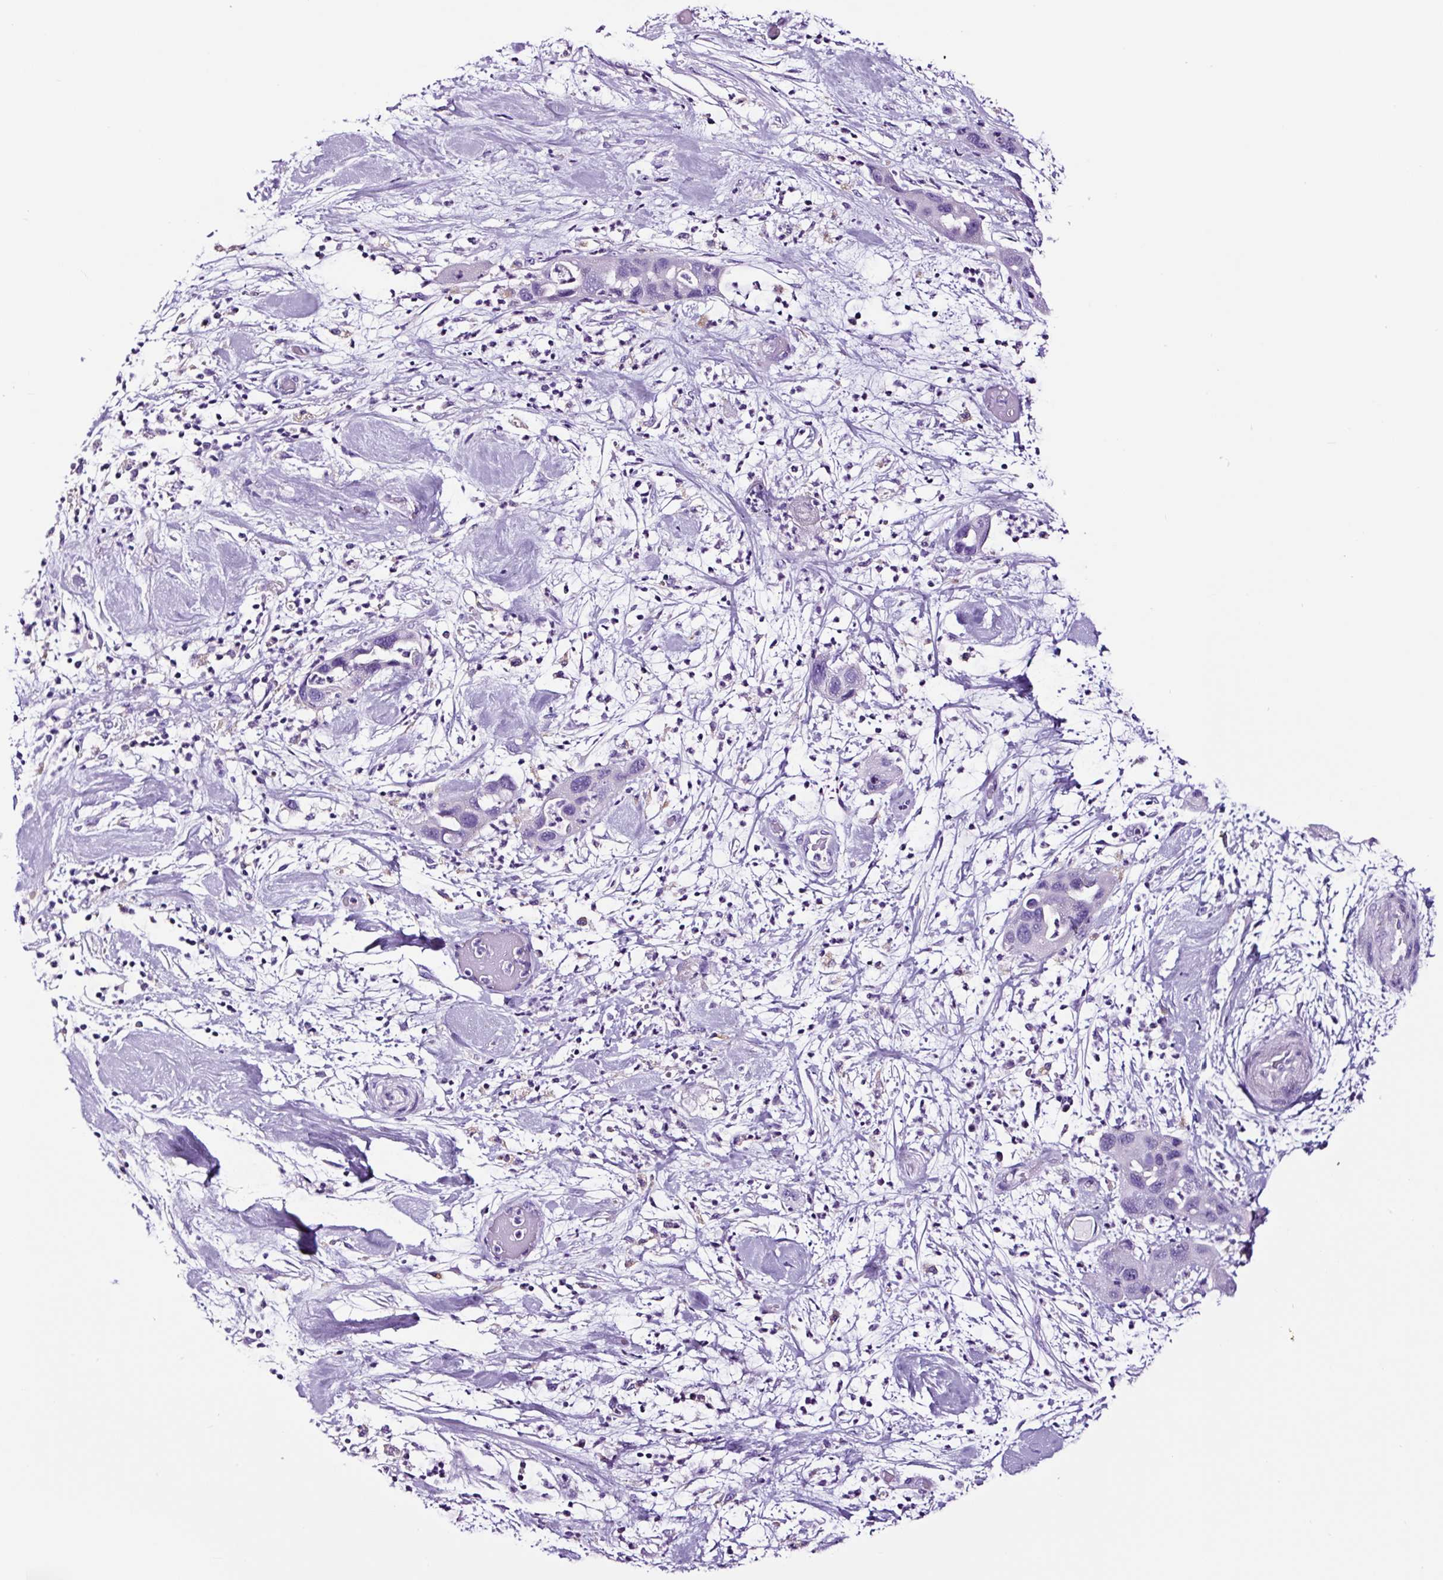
{"staining": {"intensity": "negative", "quantity": "none", "location": "none"}, "tissue": "pancreatic cancer", "cell_type": "Tumor cells", "image_type": "cancer", "snomed": [{"axis": "morphology", "description": "Adenocarcinoma, NOS"}, {"axis": "topography", "description": "Pancreas"}], "caption": "Protein analysis of pancreatic adenocarcinoma reveals no significant positivity in tumor cells.", "gene": "FBXL7", "patient": {"sex": "female", "age": 71}}